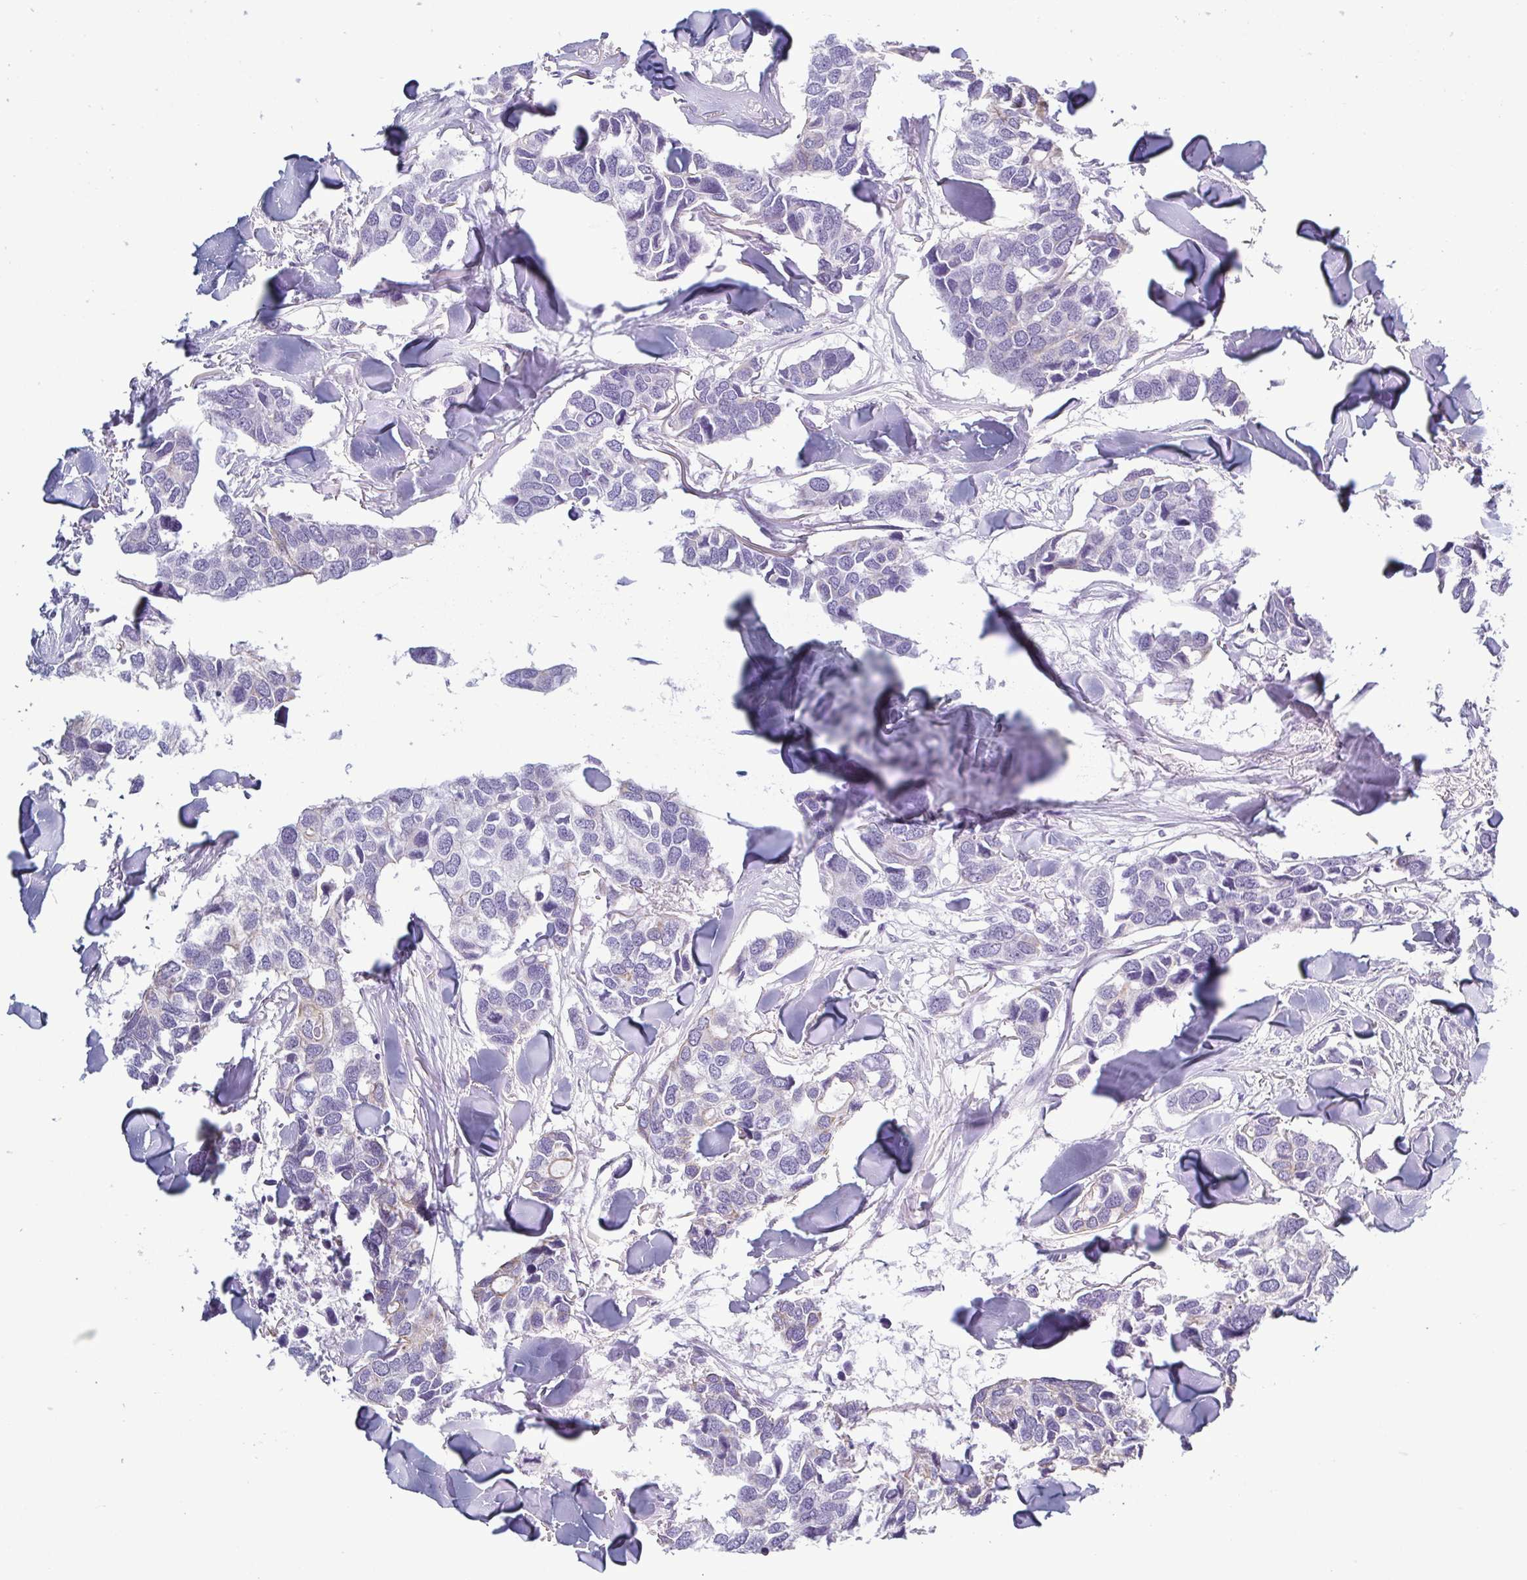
{"staining": {"intensity": "negative", "quantity": "none", "location": "none"}, "tissue": "breast cancer", "cell_type": "Tumor cells", "image_type": "cancer", "snomed": [{"axis": "morphology", "description": "Duct carcinoma"}, {"axis": "topography", "description": "Breast"}], "caption": "Immunohistochemistry of human breast intraductal carcinoma exhibits no positivity in tumor cells.", "gene": "KRT10", "patient": {"sex": "female", "age": 83}}